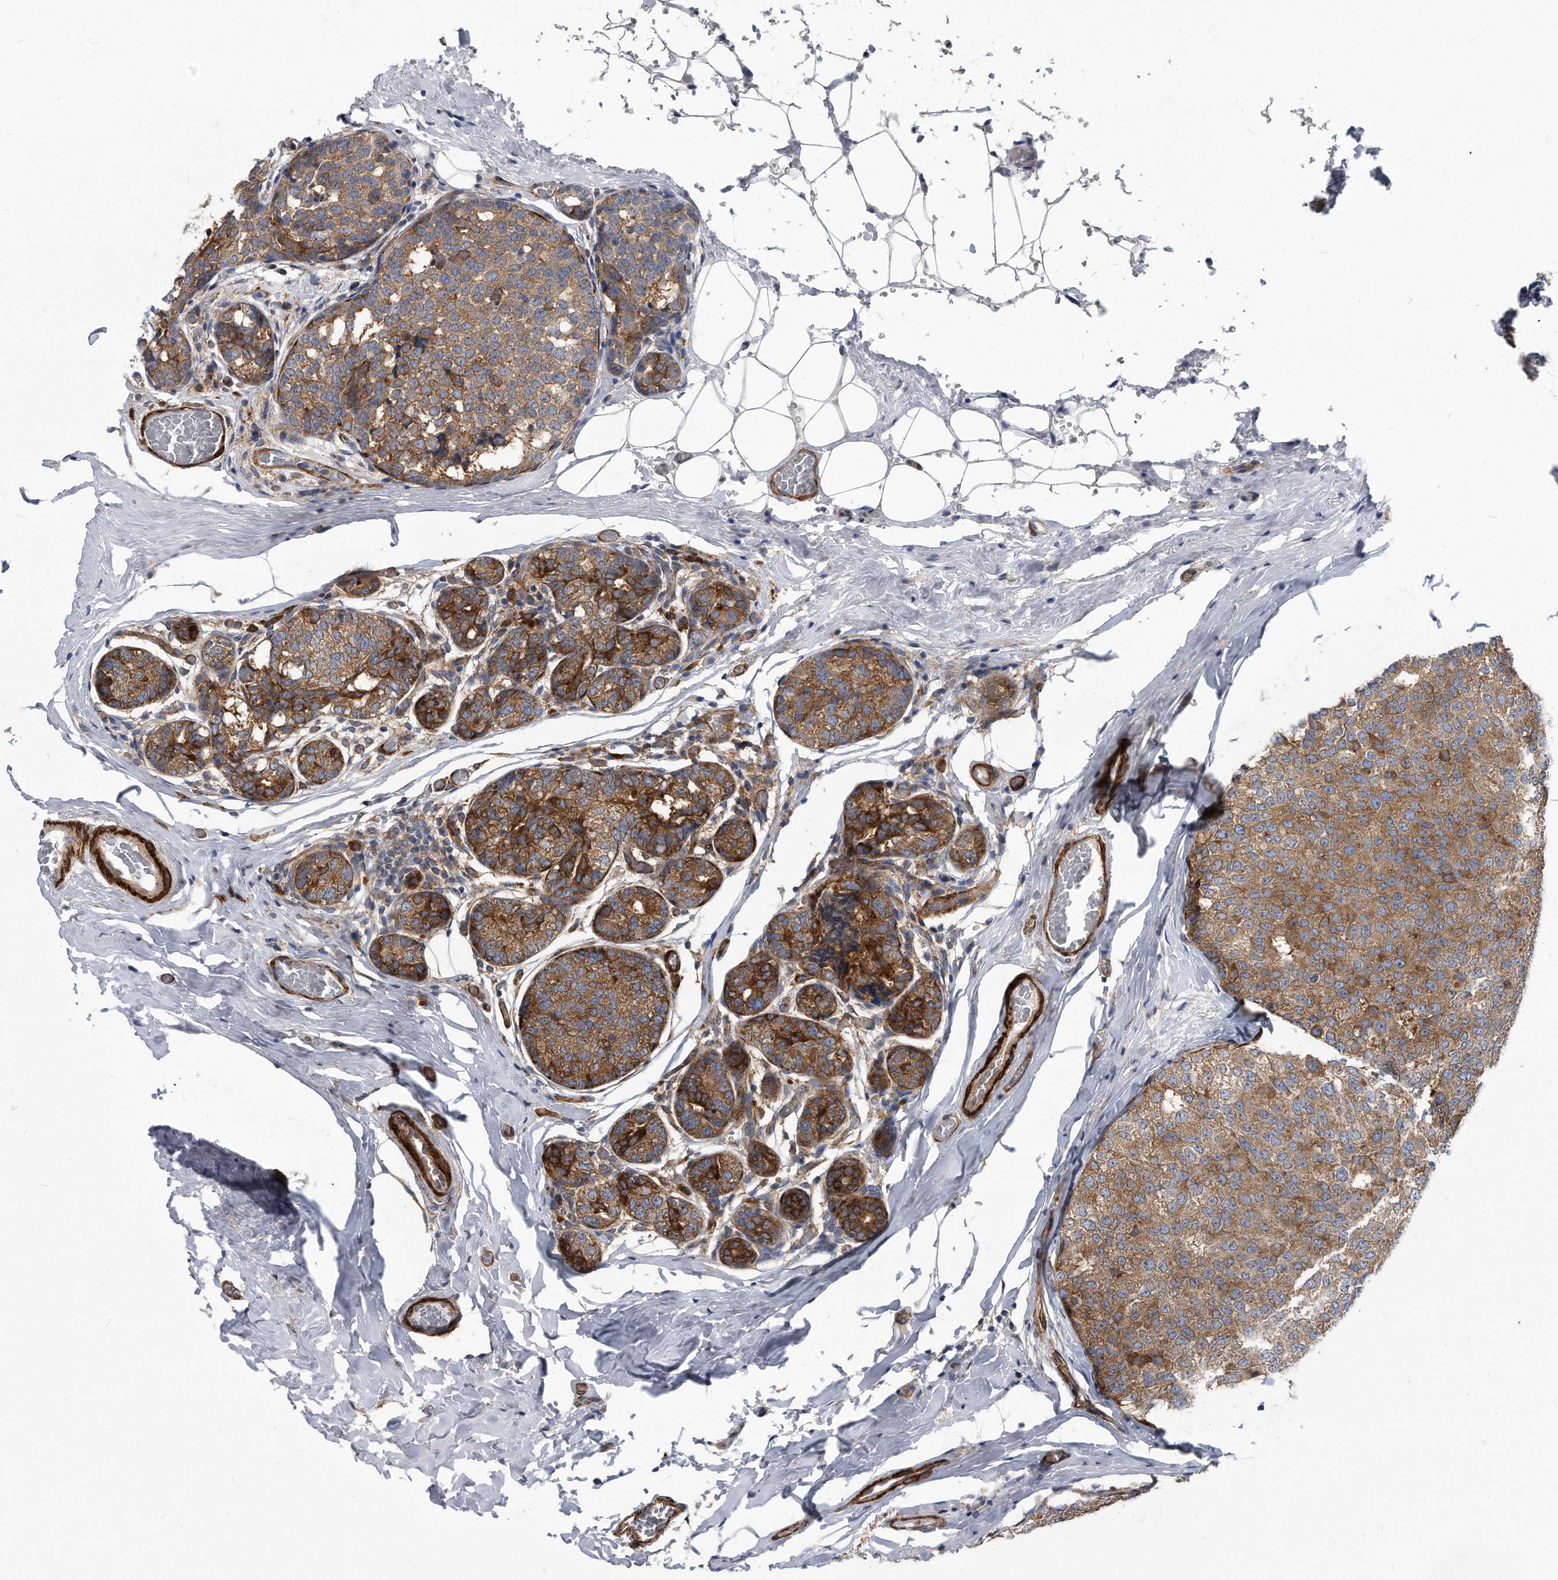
{"staining": {"intensity": "moderate", "quantity": ">75%", "location": "cytoplasmic/membranous"}, "tissue": "breast cancer", "cell_type": "Tumor cells", "image_type": "cancer", "snomed": [{"axis": "morphology", "description": "Normal tissue, NOS"}, {"axis": "morphology", "description": "Duct carcinoma"}, {"axis": "topography", "description": "Breast"}], "caption": "Protein analysis of breast cancer tissue demonstrates moderate cytoplasmic/membranous expression in about >75% of tumor cells.", "gene": "EIF2B4", "patient": {"sex": "female", "age": 43}}